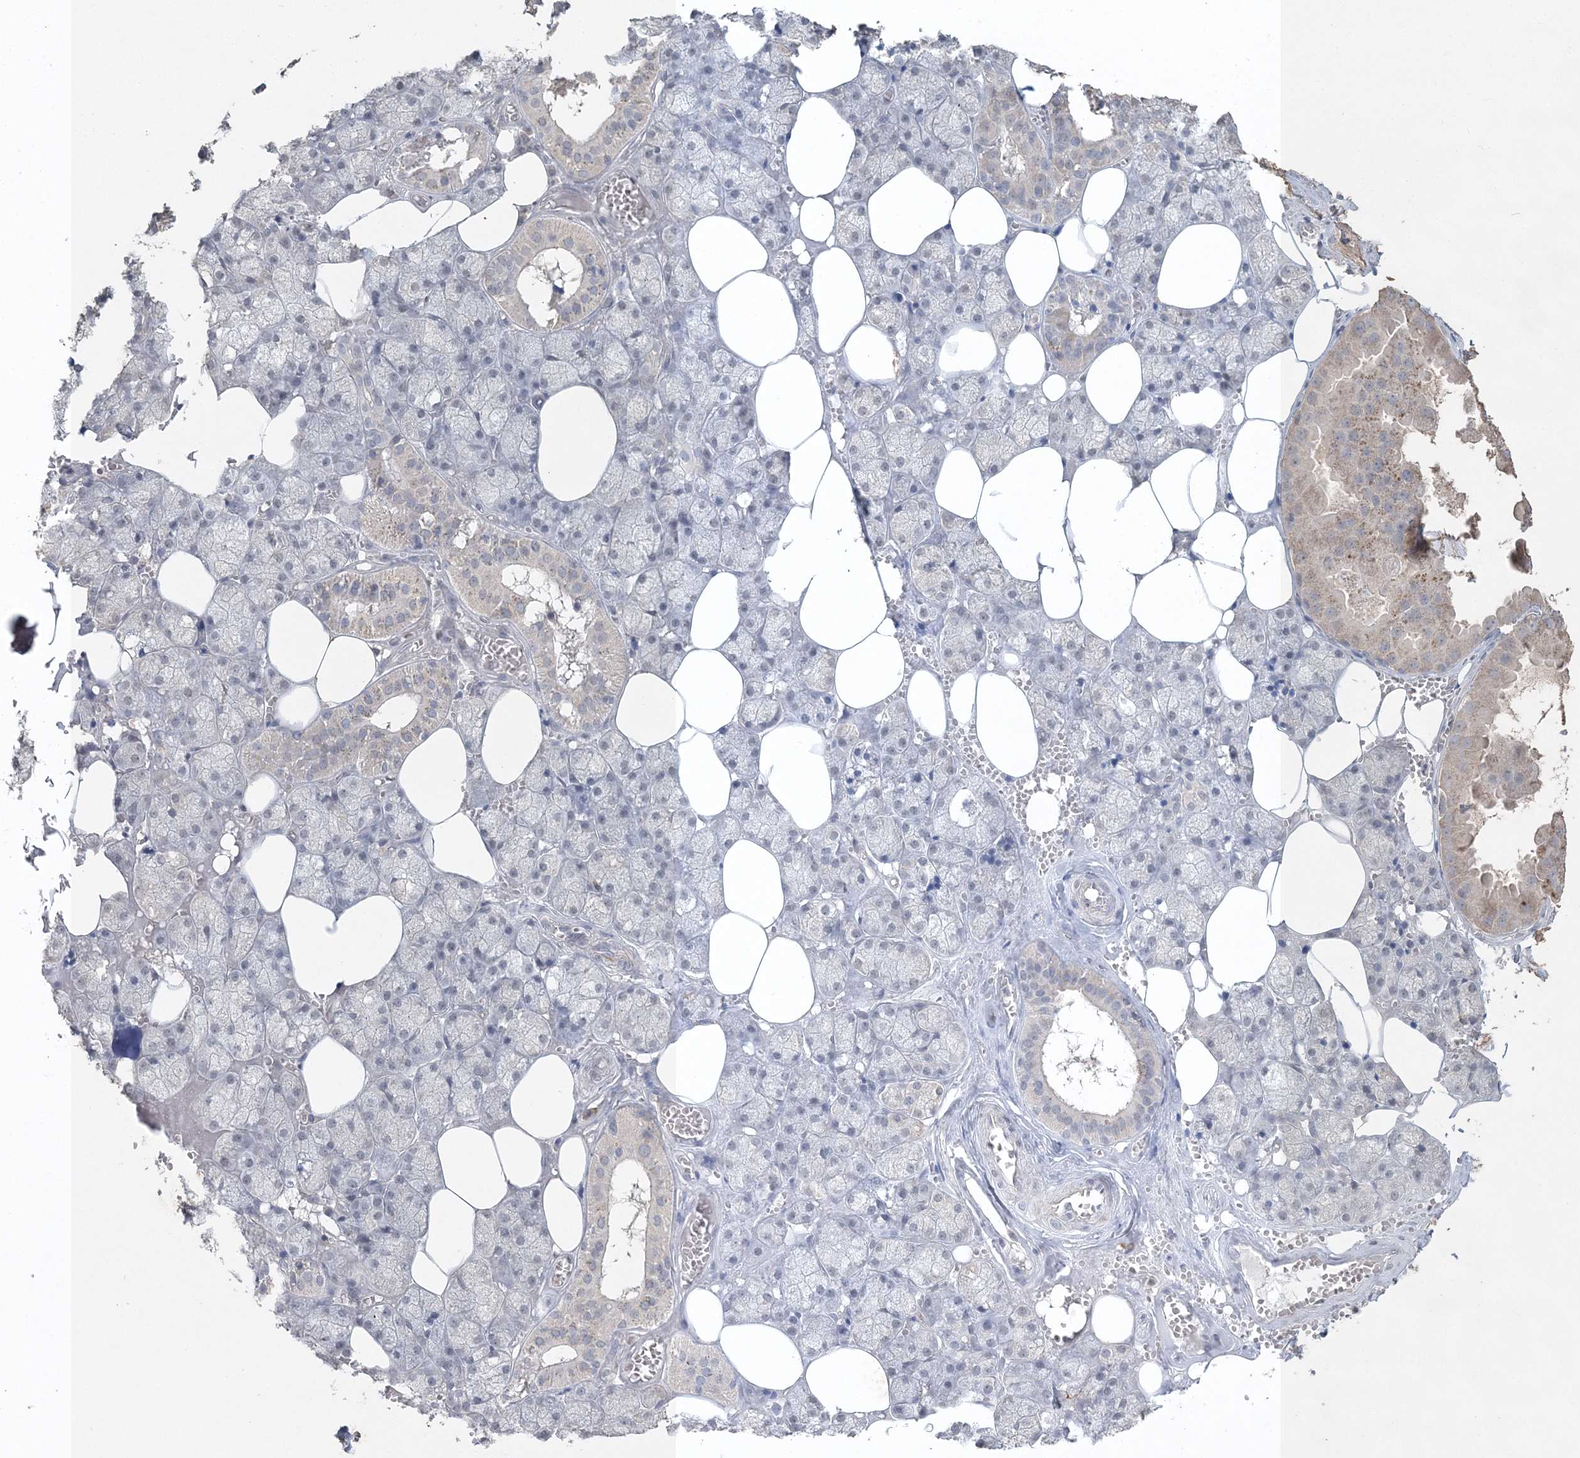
{"staining": {"intensity": "weak", "quantity": "<25%", "location": "nuclear"}, "tissue": "salivary gland", "cell_type": "Glandular cells", "image_type": "normal", "snomed": [{"axis": "morphology", "description": "Normal tissue, NOS"}, {"axis": "topography", "description": "Salivary gland"}], "caption": "This is a micrograph of immunohistochemistry (IHC) staining of benign salivary gland, which shows no staining in glandular cells.", "gene": "UIMC1", "patient": {"sex": "male", "age": 62}}